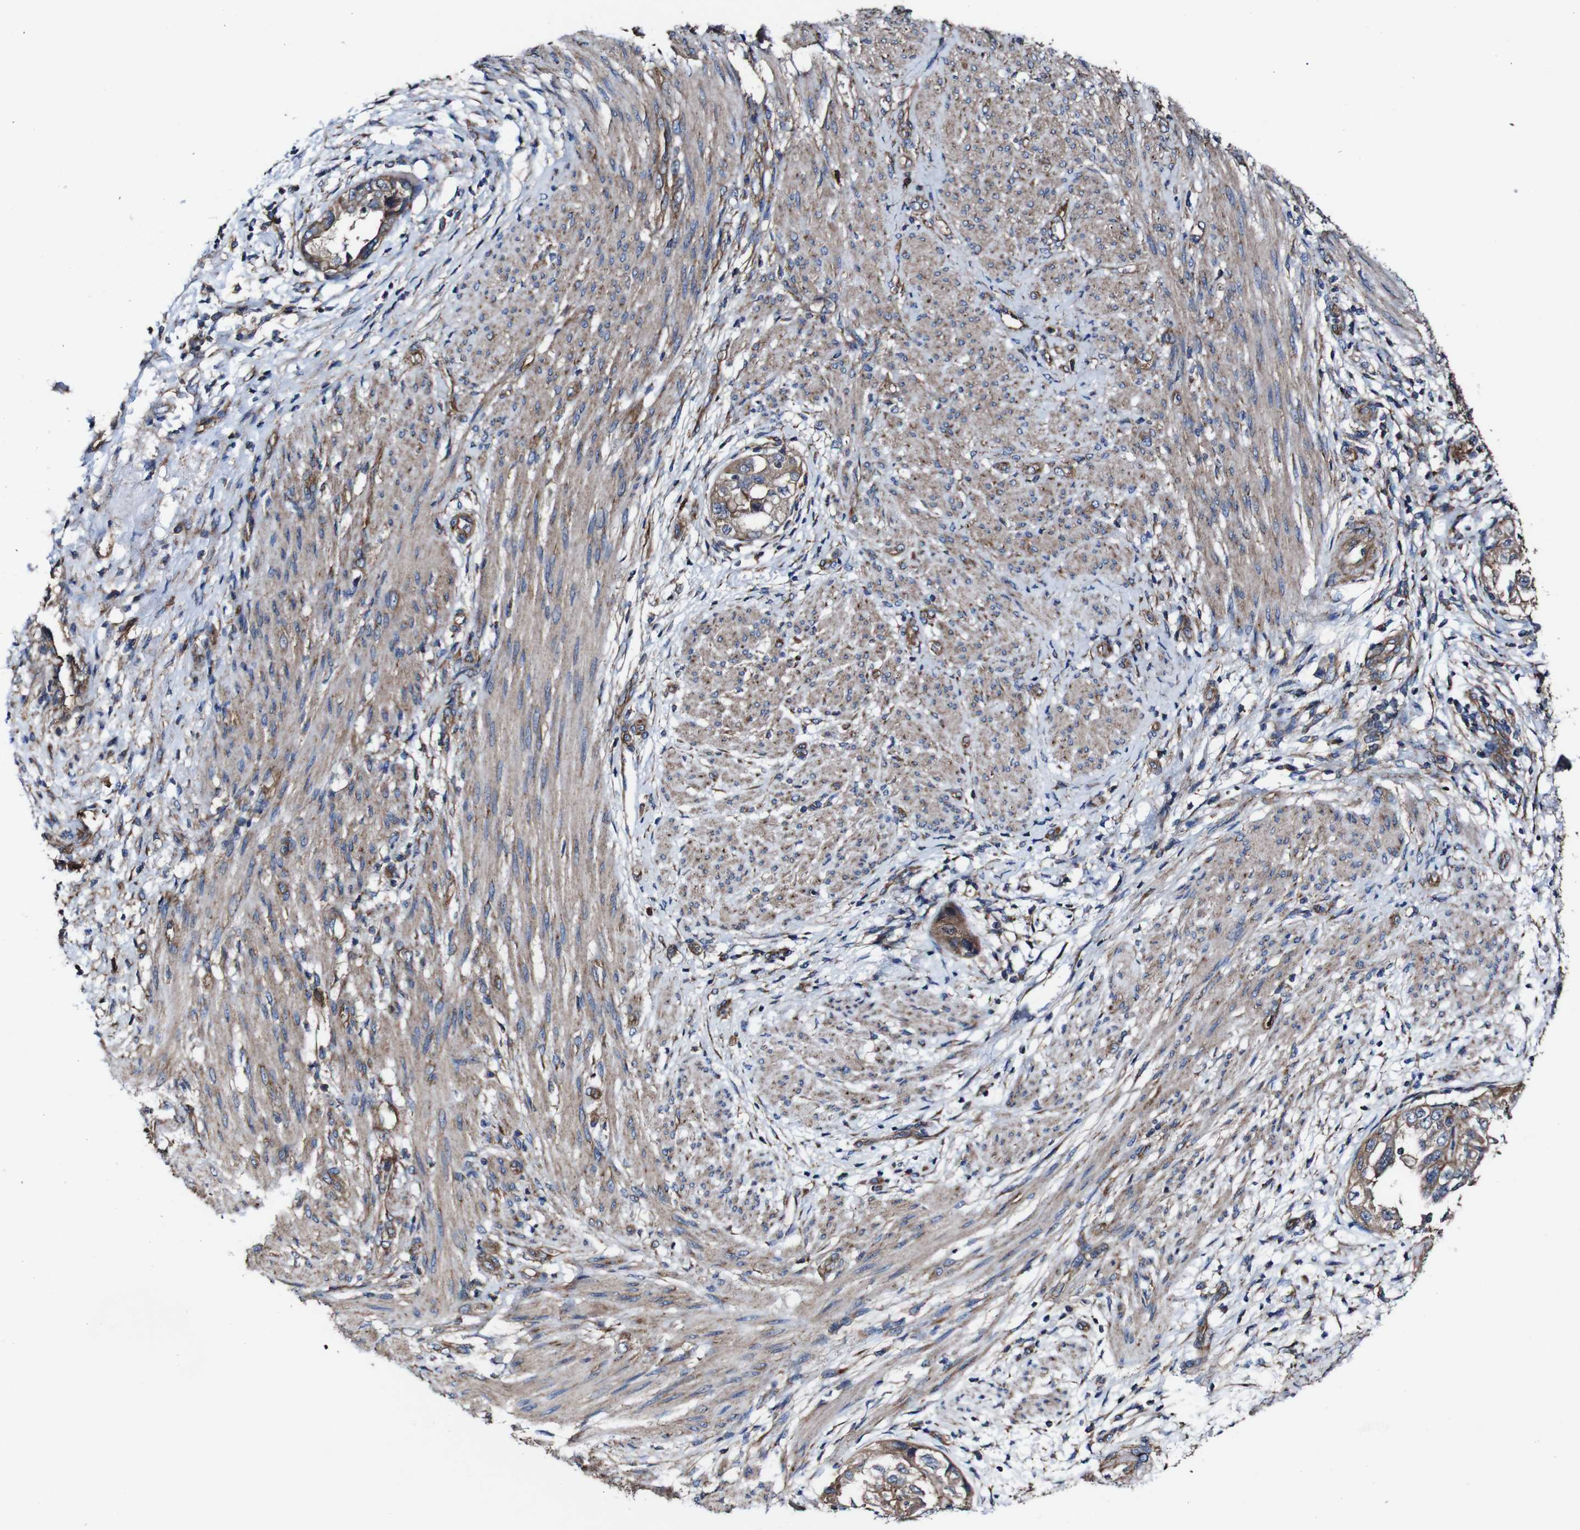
{"staining": {"intensity": "moderate", "quantity": ">75%", "location": "cytoplasmic/membranous"}, "tissue": "endometrial cancer", "cell_type": "Tumor cells", "image_type": "cancer", "snomed": [{"axis": "morphology", "description": "Adenocarcinoma, NOS"}, {"axis": "topography", "description": "Endometrium"}], "caption": "Tumor cells show moderate cytoplasmic/membranous positivity in approximately >75% of cells in endometrial cancer.", "gene": "CSF1R", "patient": {"sex": "female", "age": 85}}